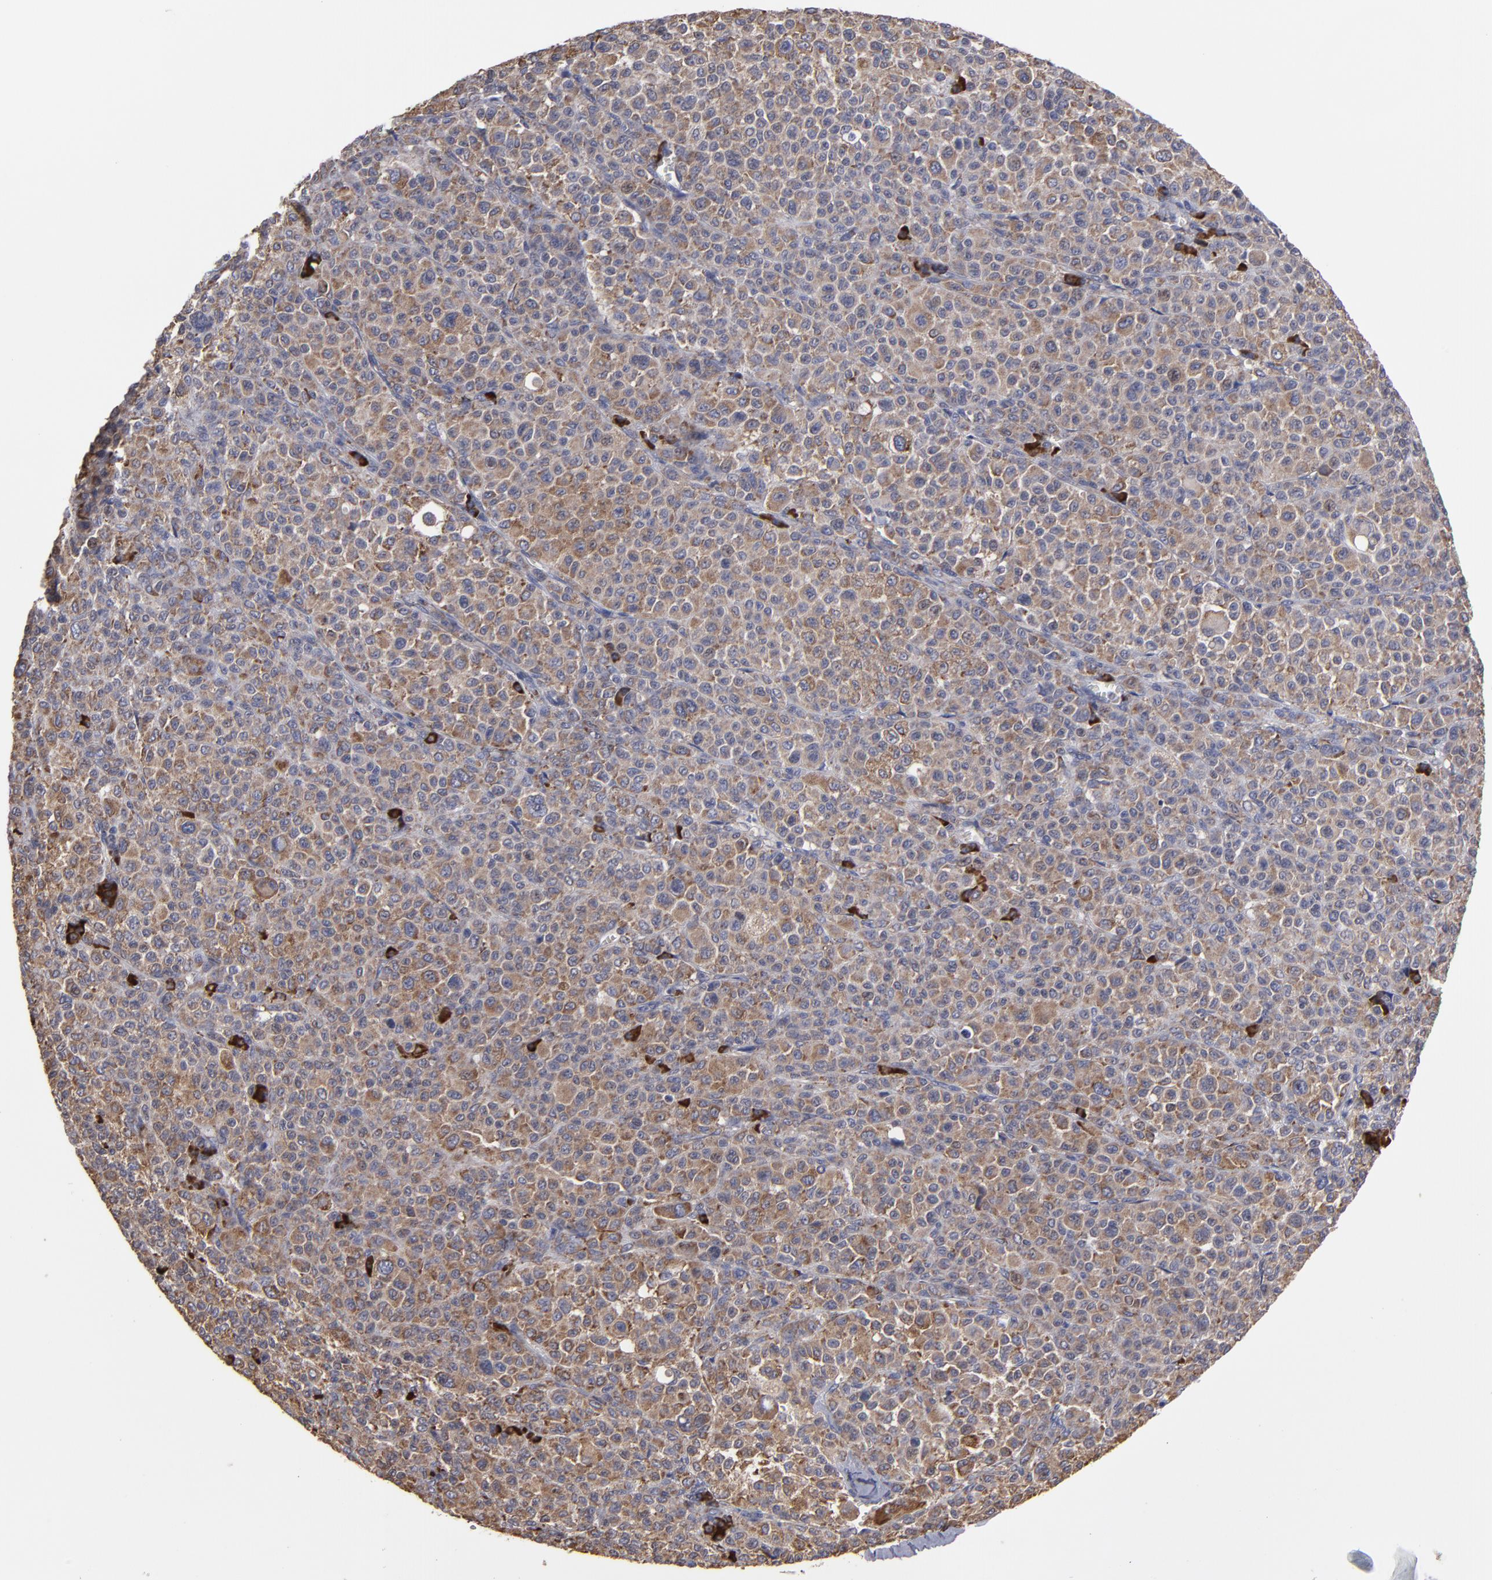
{"staining": {"intensity": "moderate", "quantity": ">75%", "location": "cytoplasmic/membranous"}, "tissue": "melanoma", "cell_type": "Tumor cells", "image_type": "cancer", "snomed": [{"axis": "morphology", "description": "Malignant melanoma, Metastatic site"}, {"axis": "topography", "description": "Skin"}], "caption": "Tumor cells display moderate cytoplasmic/membranous positivity in approximately >75% of cells in melanoma.", "gene": "SND1", "patient": {"sex": "female", "age": 74}}